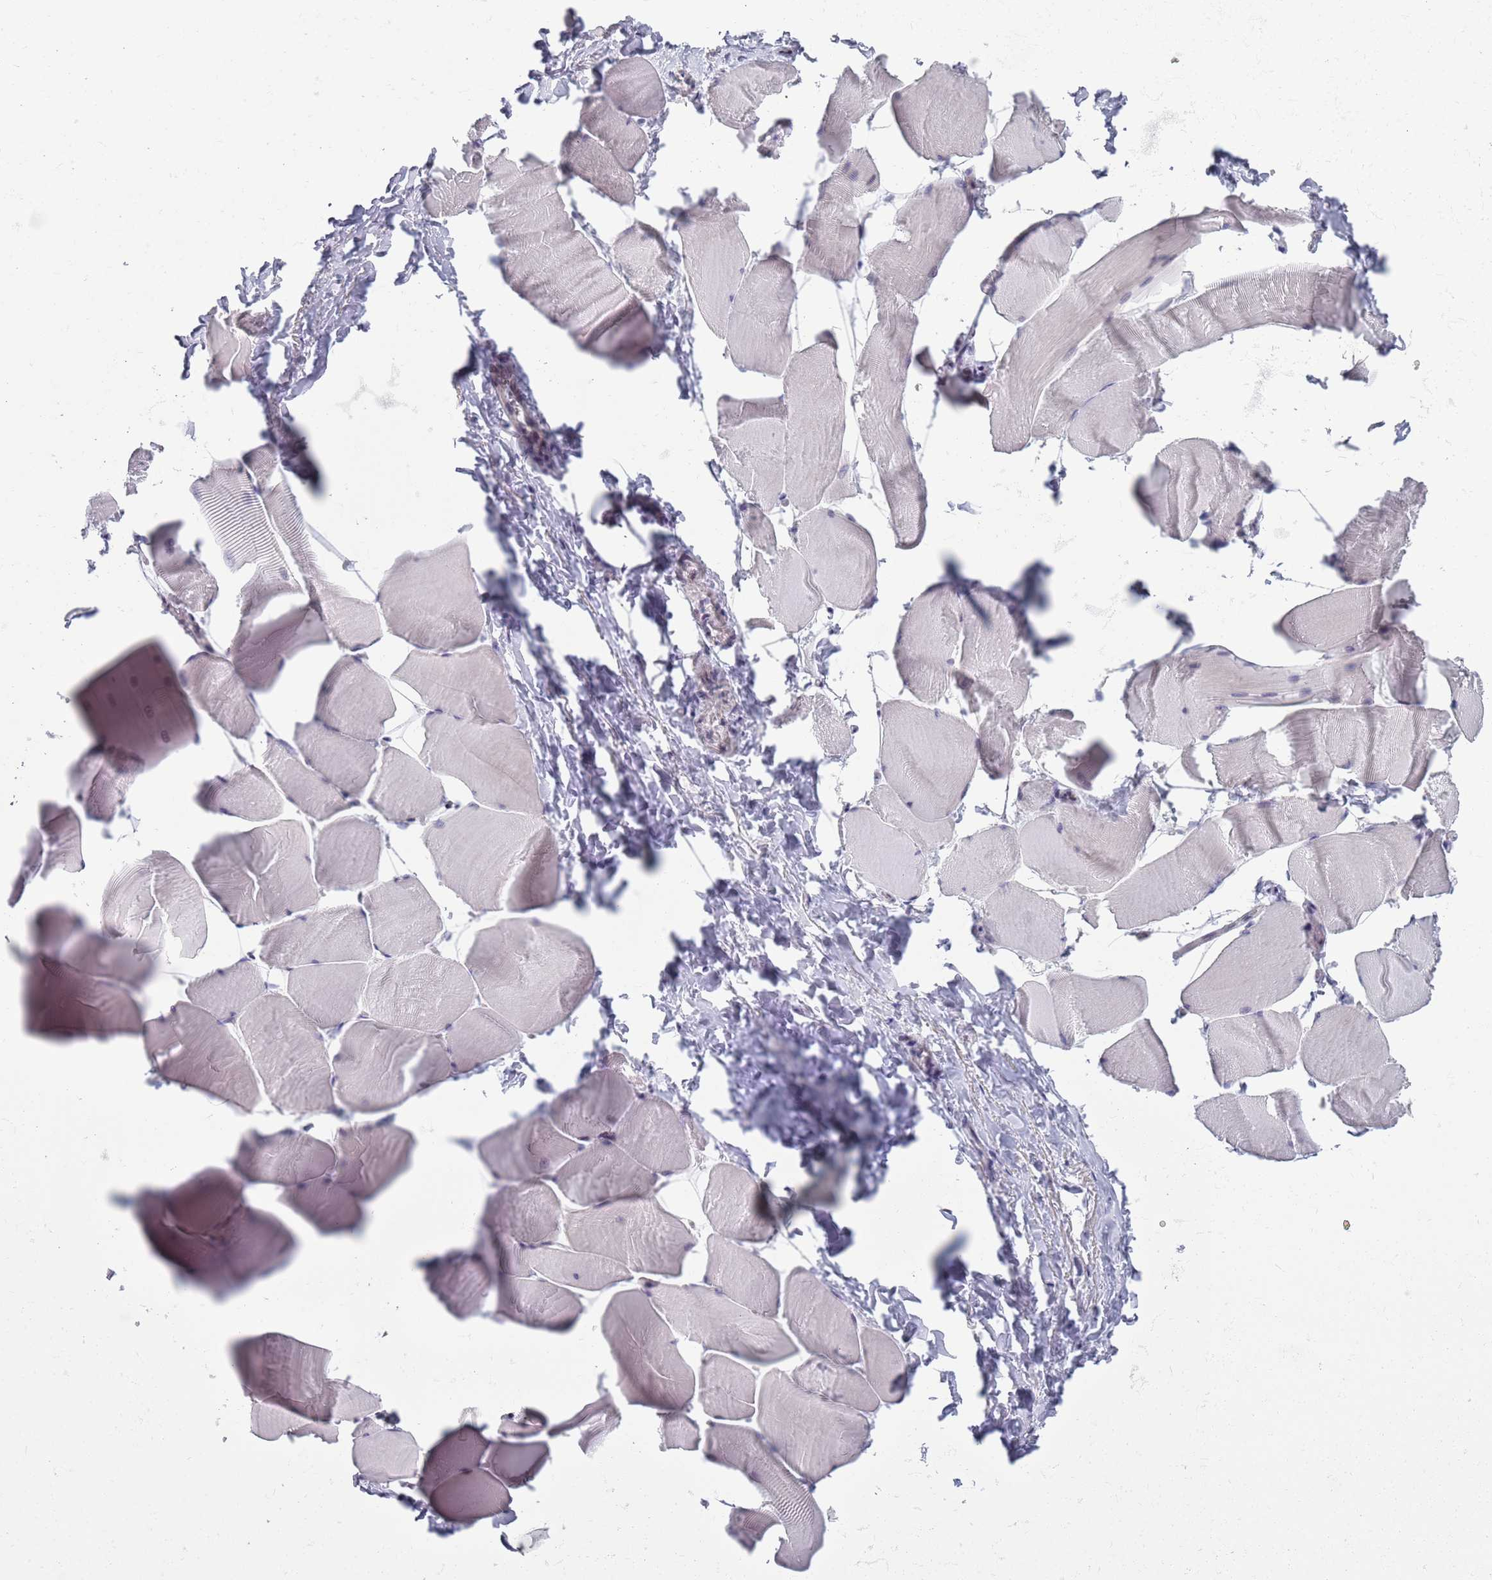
{"staining": {"intensity": "weak", "quantity": "<25%", "location": "nuclear"}, "tissue": "skeletal muscle", "cell_type": "Myocytes", "image_type": "normal", "snomed": [{"axis": "morphology", "description": "Normal tissue, NOS"}, {"axis": "topography", "description": "Skeletal muscle"}], "caption": "IHC of unremarkable human skeletal muscle demonstrates no expression in myocytes.", "gene": "ZKSCAN2", "patient": {"sex": "male", "age": 25}}